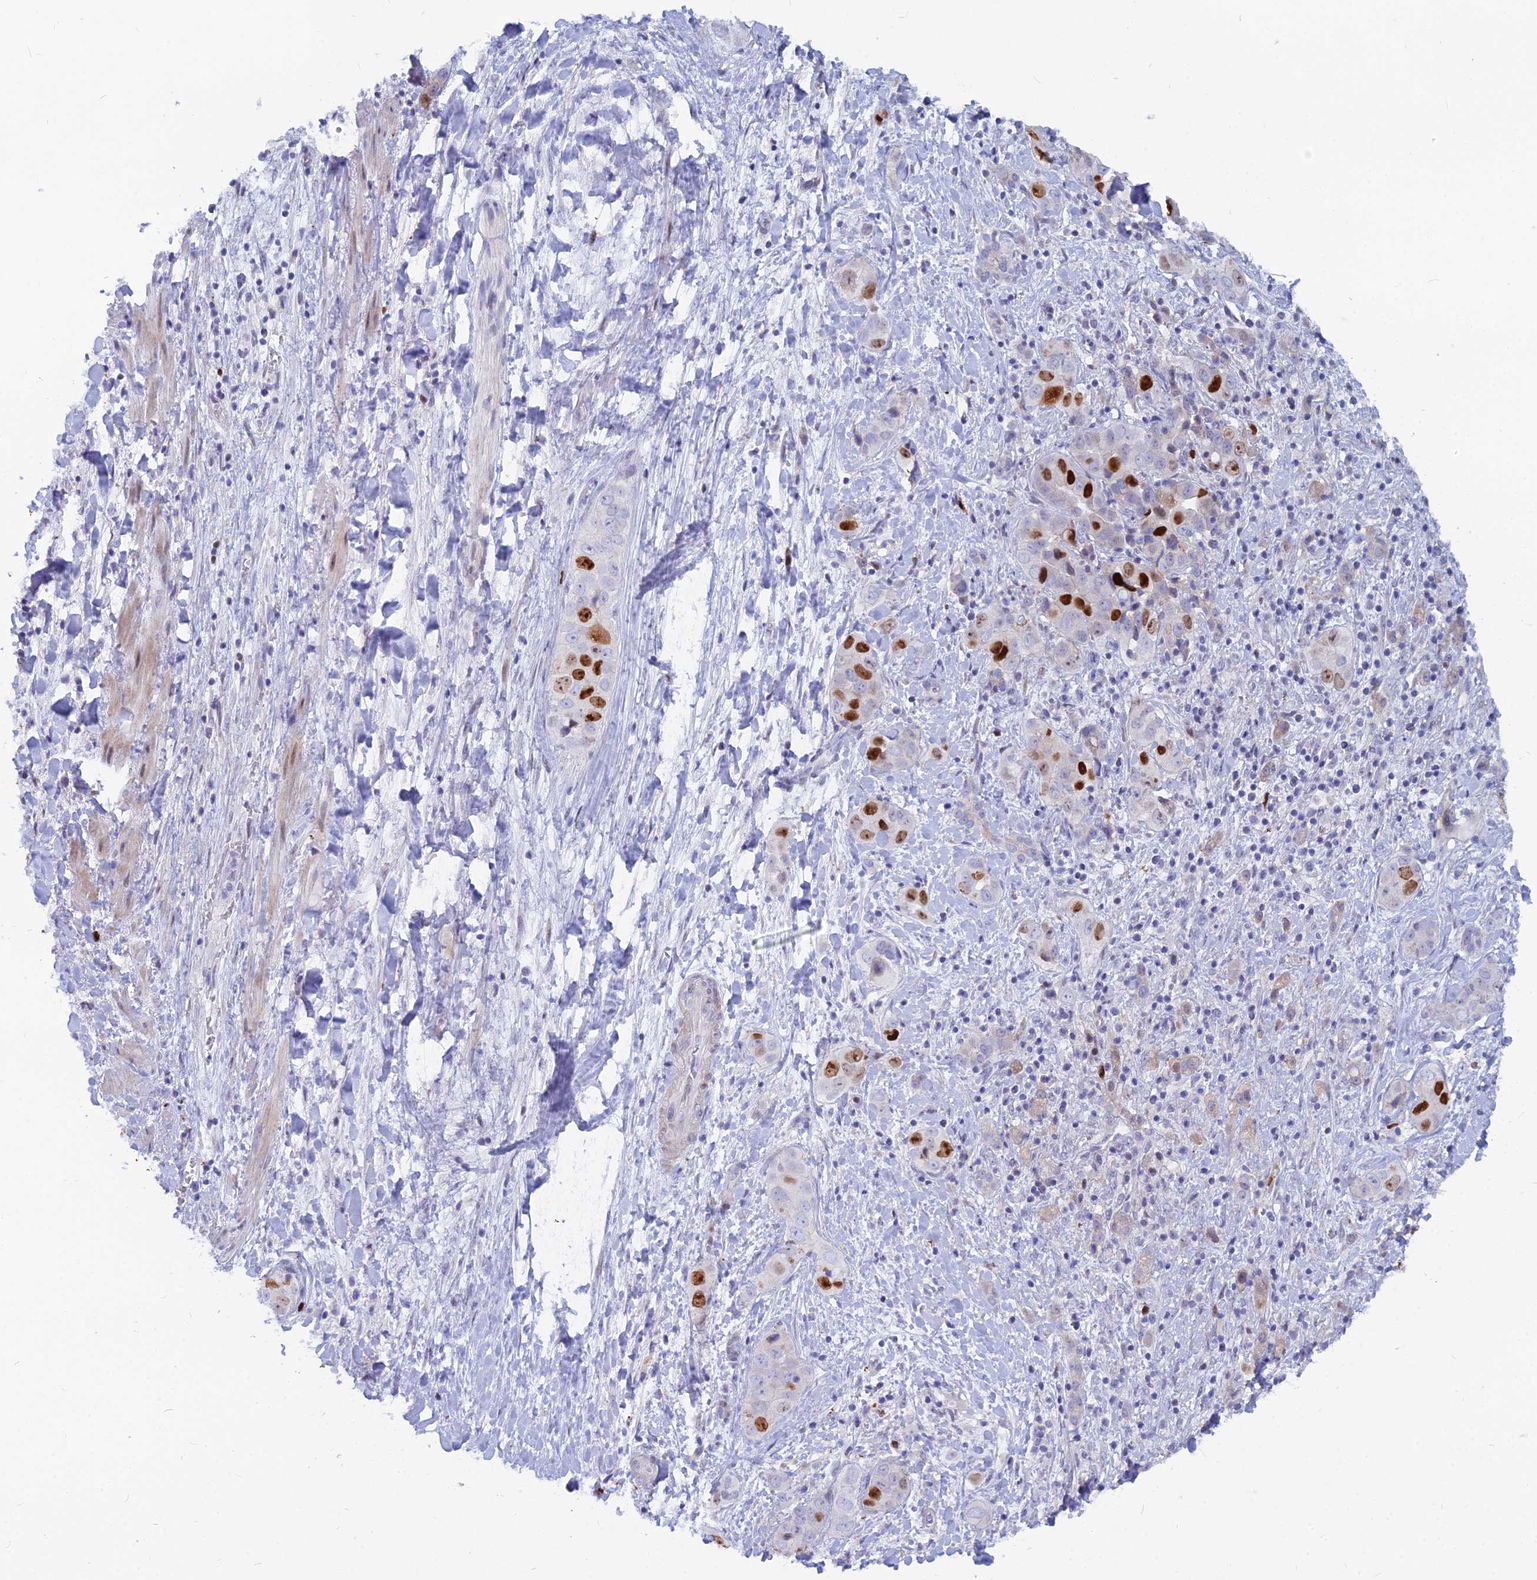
{"staining": {"intensity": "strong", "quantity": "<25%", "location": "nuclear"}, "tissue": "liver cancer", "cell_type": "Tumor cells", "image_type": "cancer", "snomed": [{"axis": "morphology", "description": "Cholangiocarcinoma"}, {"axis": "topography", "description": "Liver"}], "caption": "Brown immunohistochemical staining in human cholangiocarcinoma (liver) displays strong nuclear expression in about <25% of tumor cells.", "gene": "NUSAP1", "patient": {"sex": "female", "age": 52}}